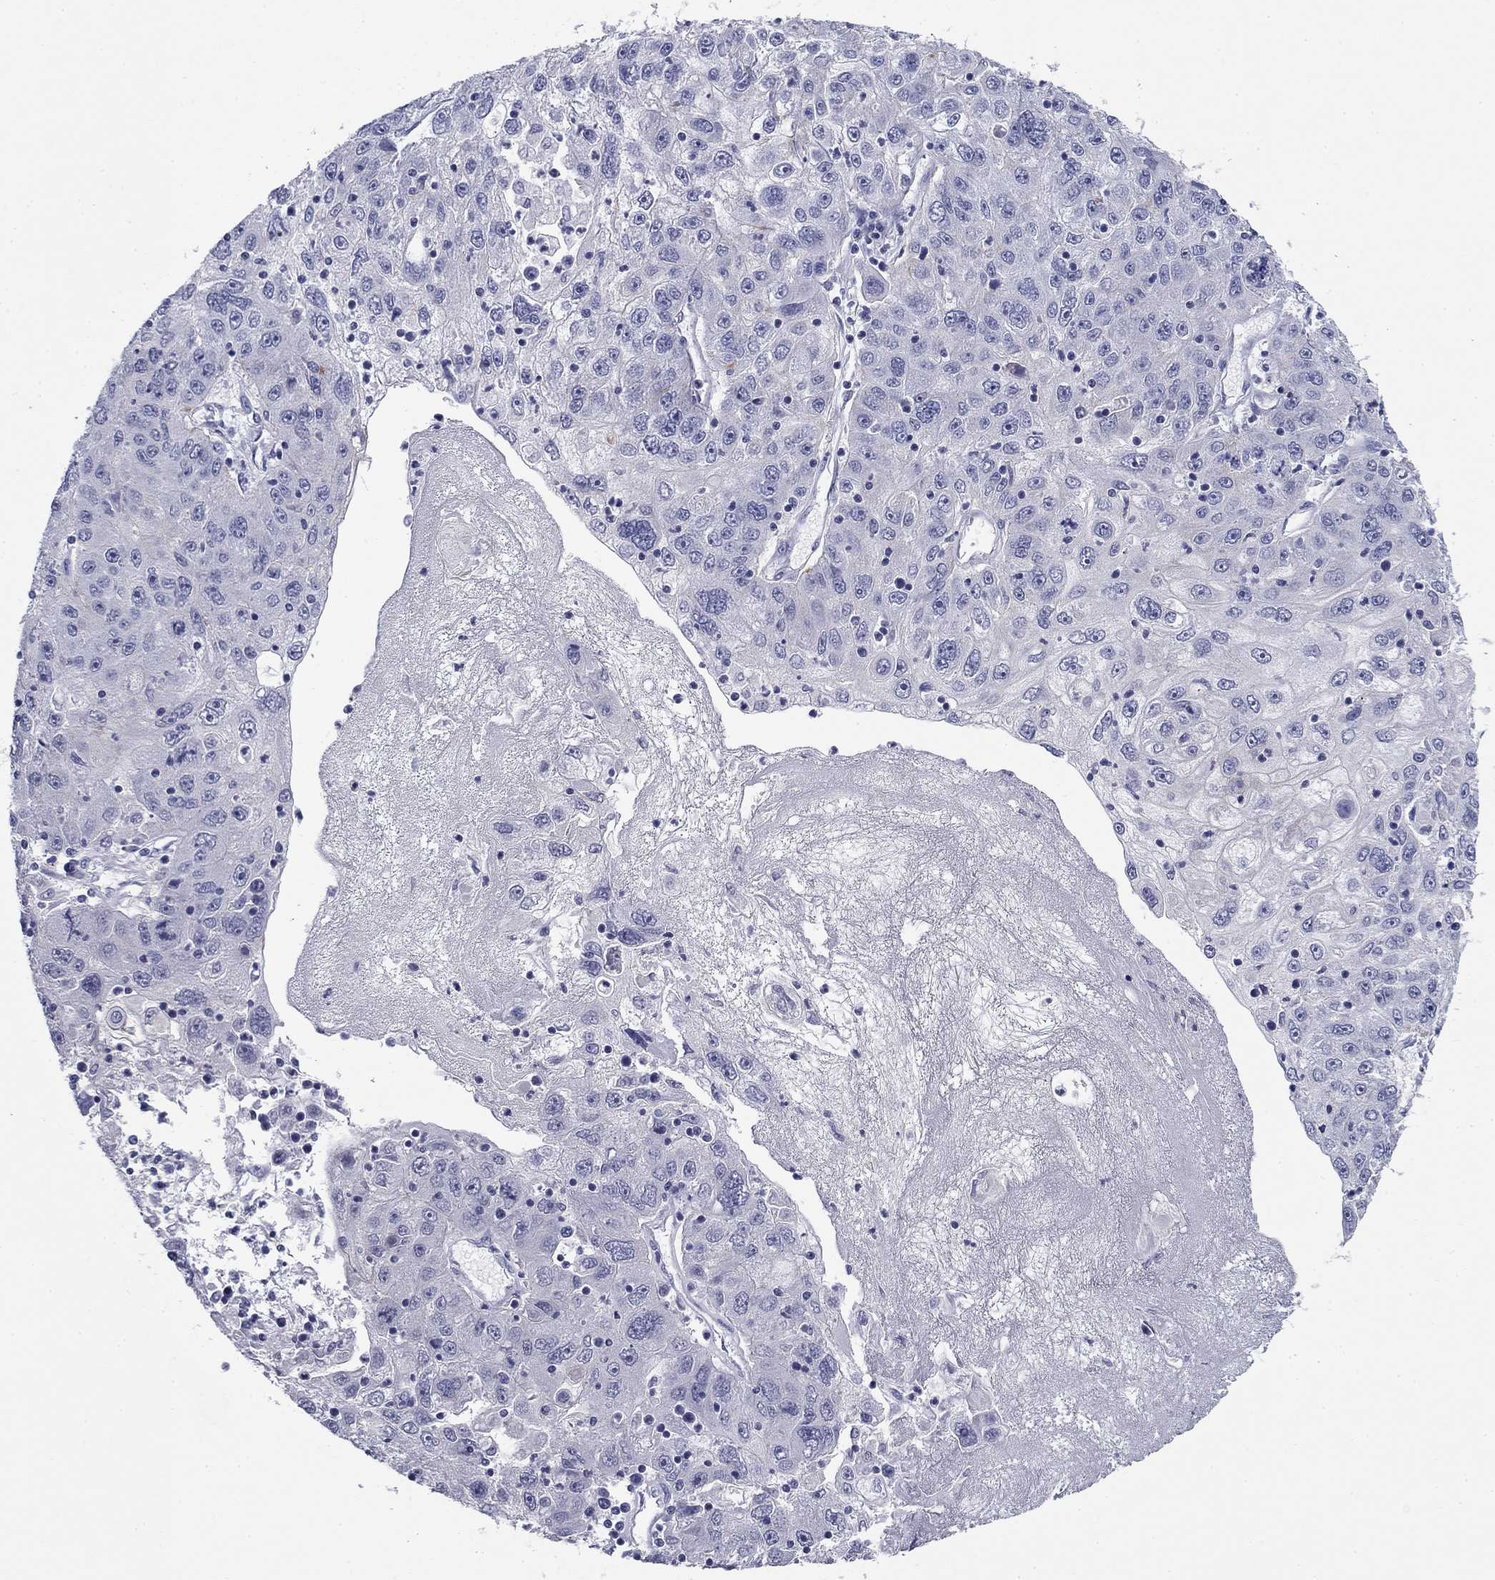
{"staining": {"intensity": "negative", "quantity": "none", "location": "none"}, "tissue": "stomach cancer", "cell_type": "Tumor cells", "image_type": "cancer", "snomed": [{"axis": "morphology", "description": "Adenocarcinoma, NOS"}, {"axis": "topography", "description": "Stomach"}], "caption": "This image is of stomach cancer (adenocarcinoma) stained with immunohistochemistry to label a protein in brown with the nuclei are counter-stained blue. There is no positivity in tumor cells.", "gene": "ABCC2", "patient": {"sex": "male", "age": 56}}